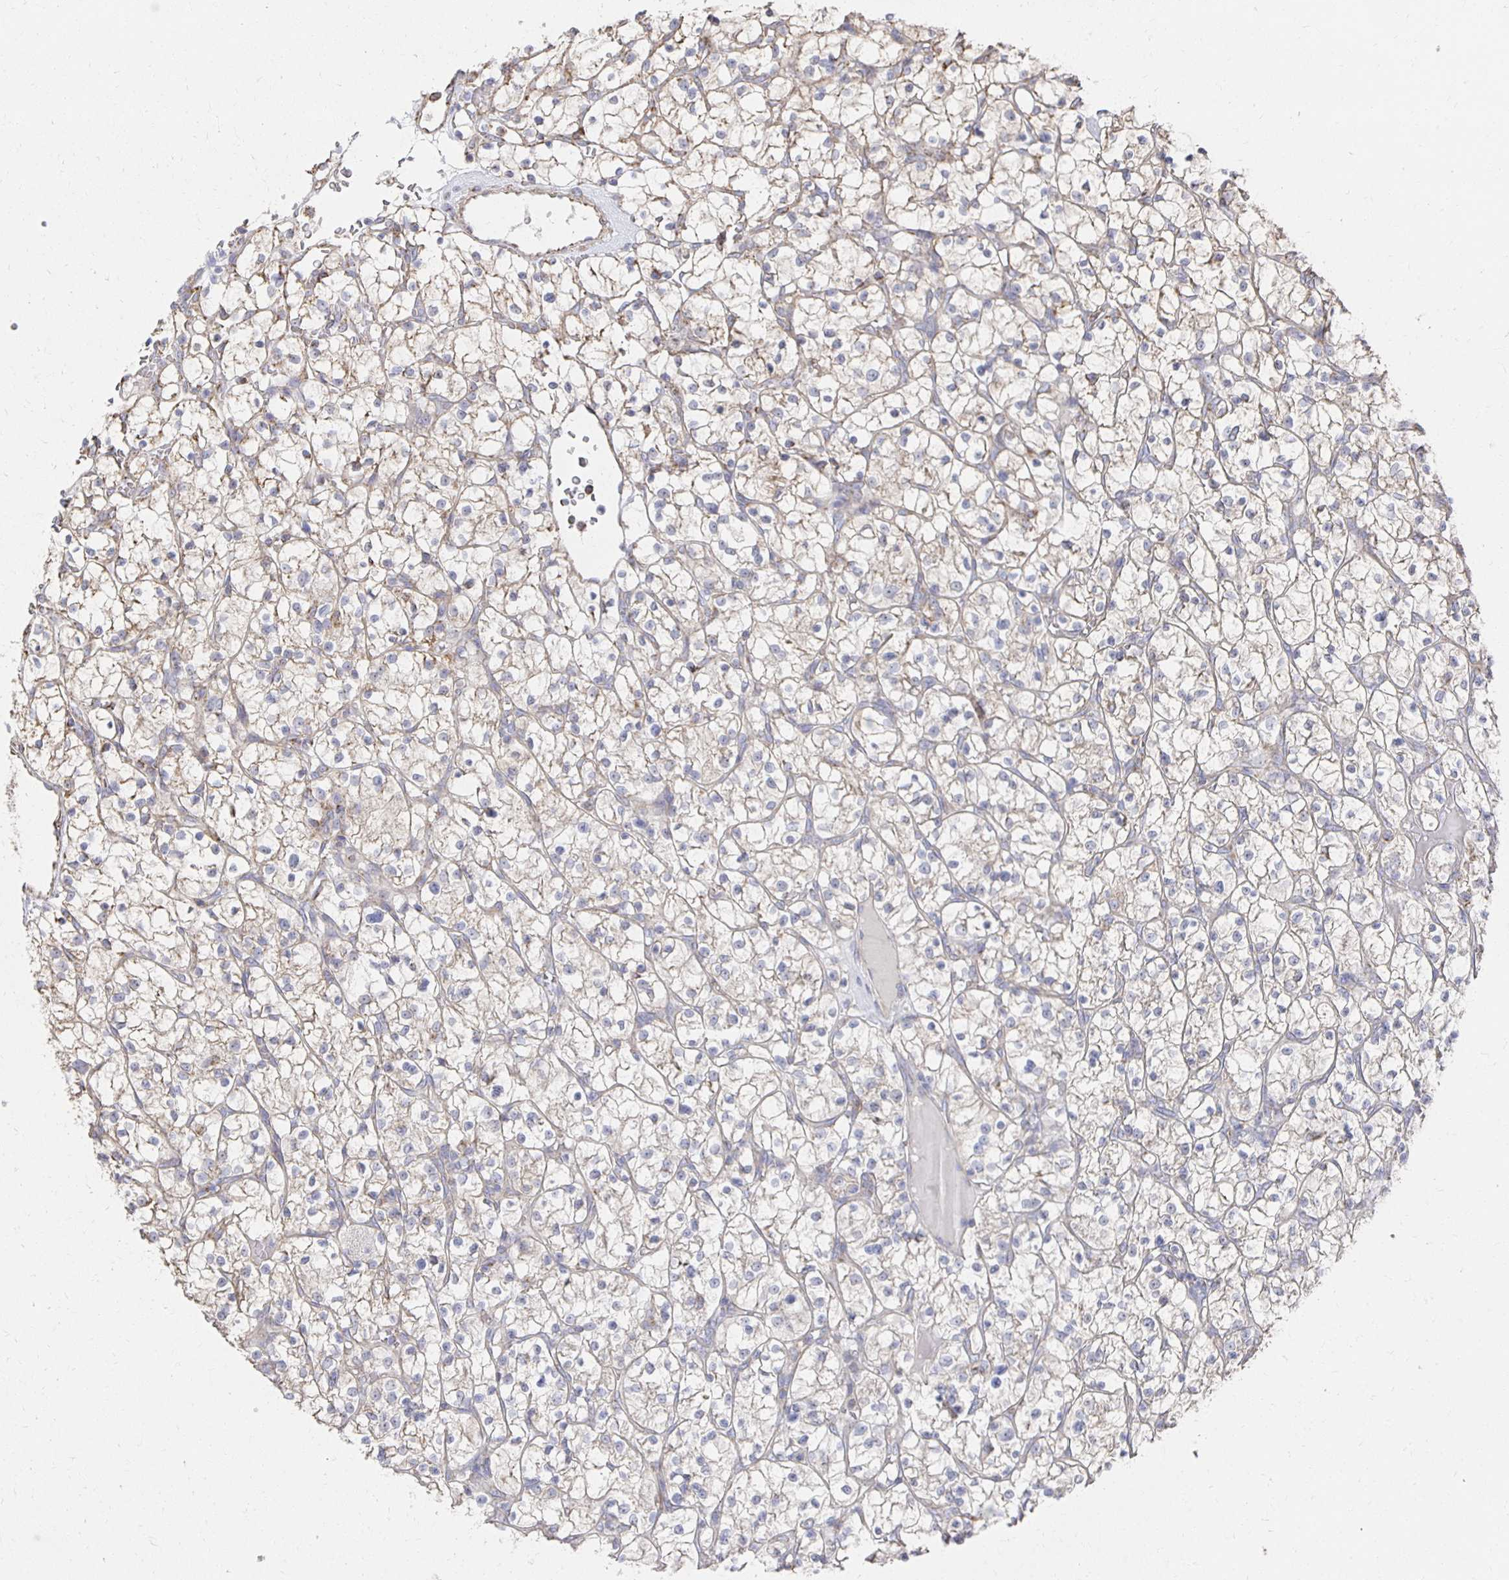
{"staining": {"intensity": "weak", "quantity": "<25%", "location": "cytoplasmic/membranous"}, "tissue": "renal cancer", "cell_type": "Tumor cells", "image_type": "cancer", "snomed": [{"axis": "morphology", "description": "Adenocarcinoma, NOS"}, {"axis": "topography", "description": "Kidney"}], "caption": "Tumor cells show no significant protein positivity in renal cancer.", "gene": "NKX2-8", "patient": {"sex": "female", "age": 64}}